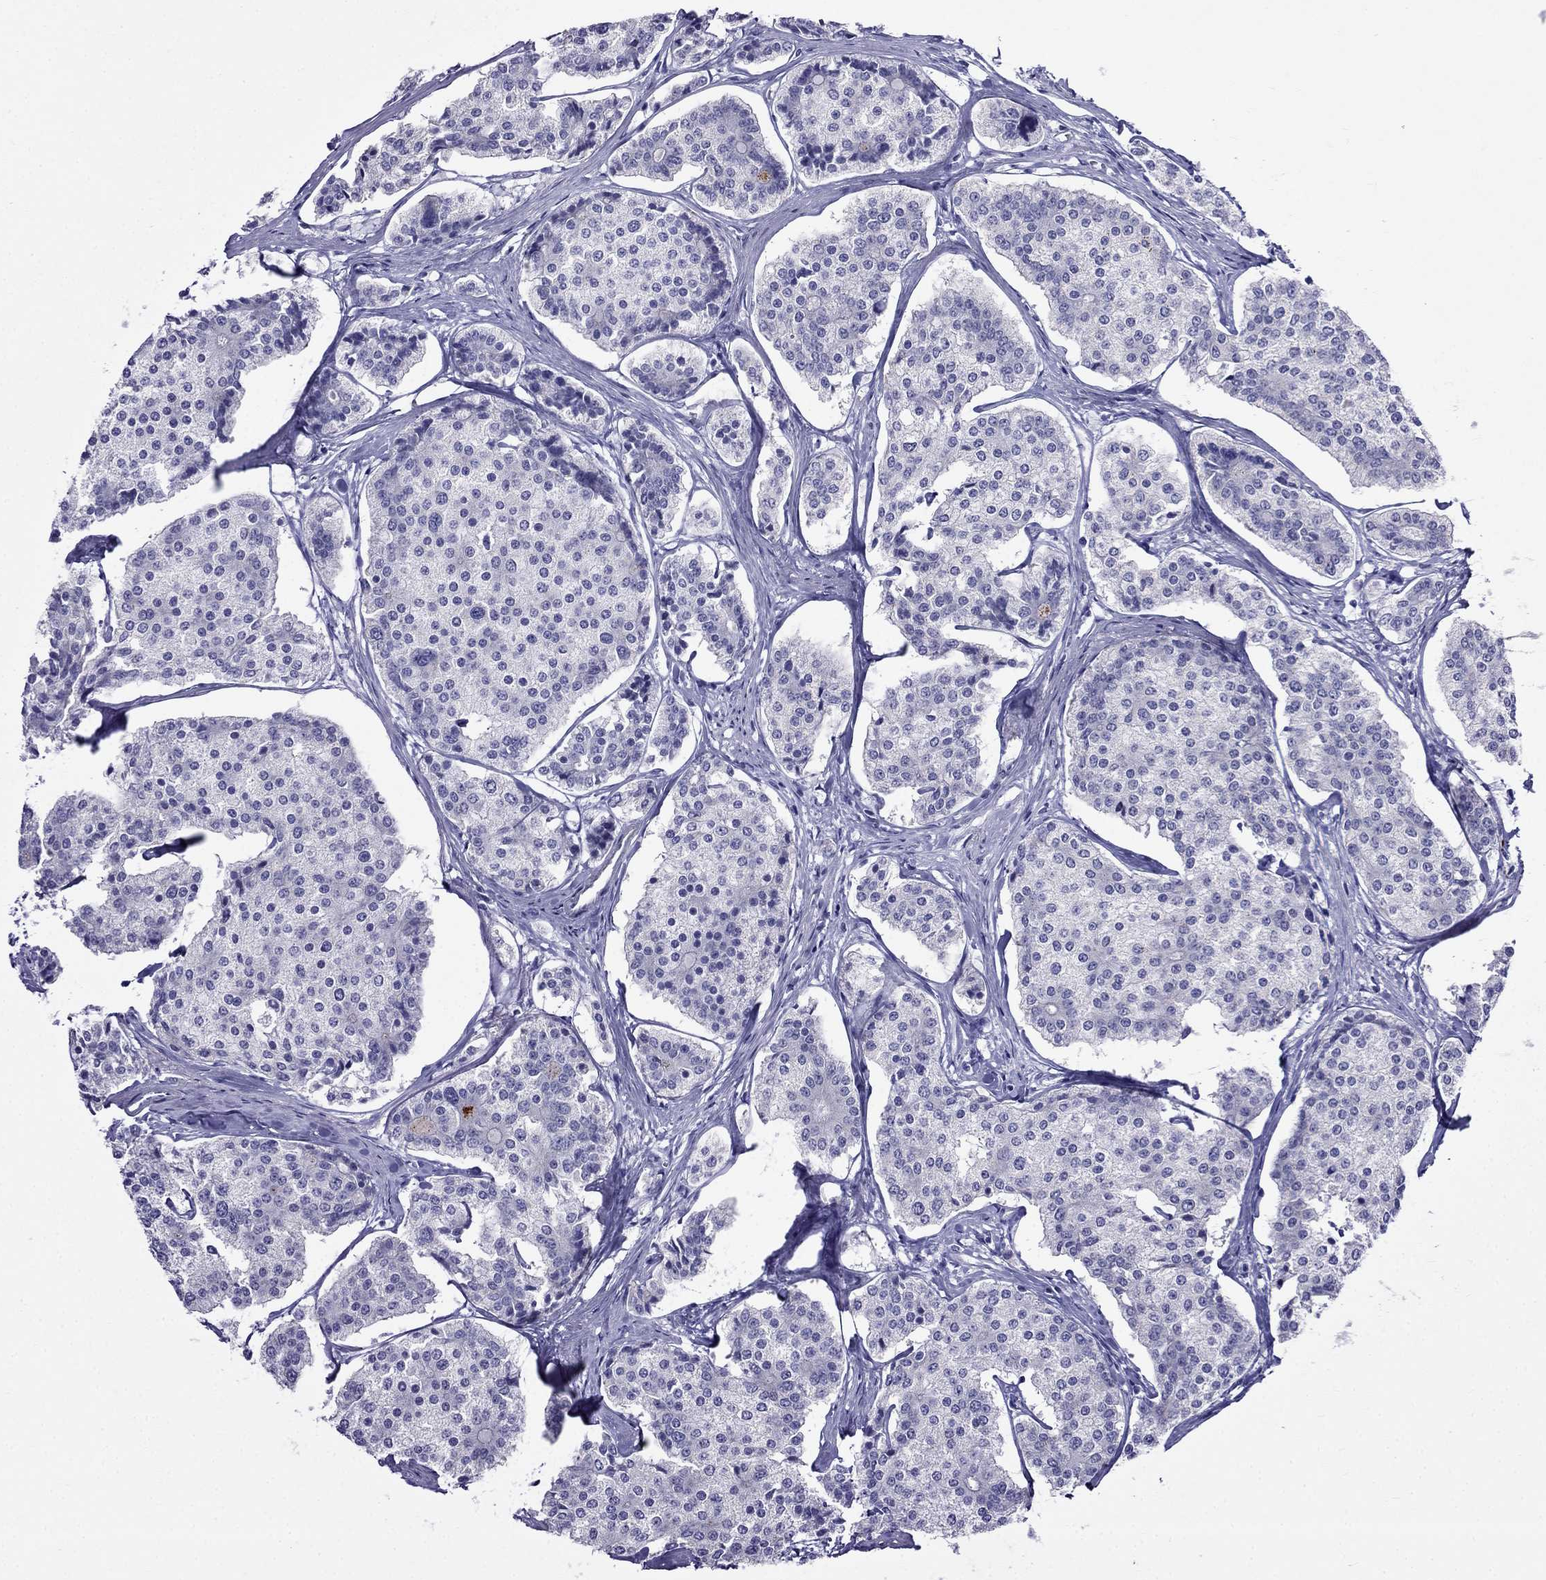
{"staining": {"intensity": "negative", "quantity": "none", "location": "none"}, "tissue": "carcinoid", "cell_type": "Tumor cells", "image_type": "cancer", "snomed": [{"axis": "morphology", "description": "Carcinoid, malignant, NOS"}, {"axis": "topography", "description": "Small intestine"}], "caption": "Immunohistochemistry (IHC) photomicrograph of carcinoid stained for a protein (brown), which reveals no positivity in tumor cells.", "gene": "MGP", "patient": {"sex": "female", "age": 65}}